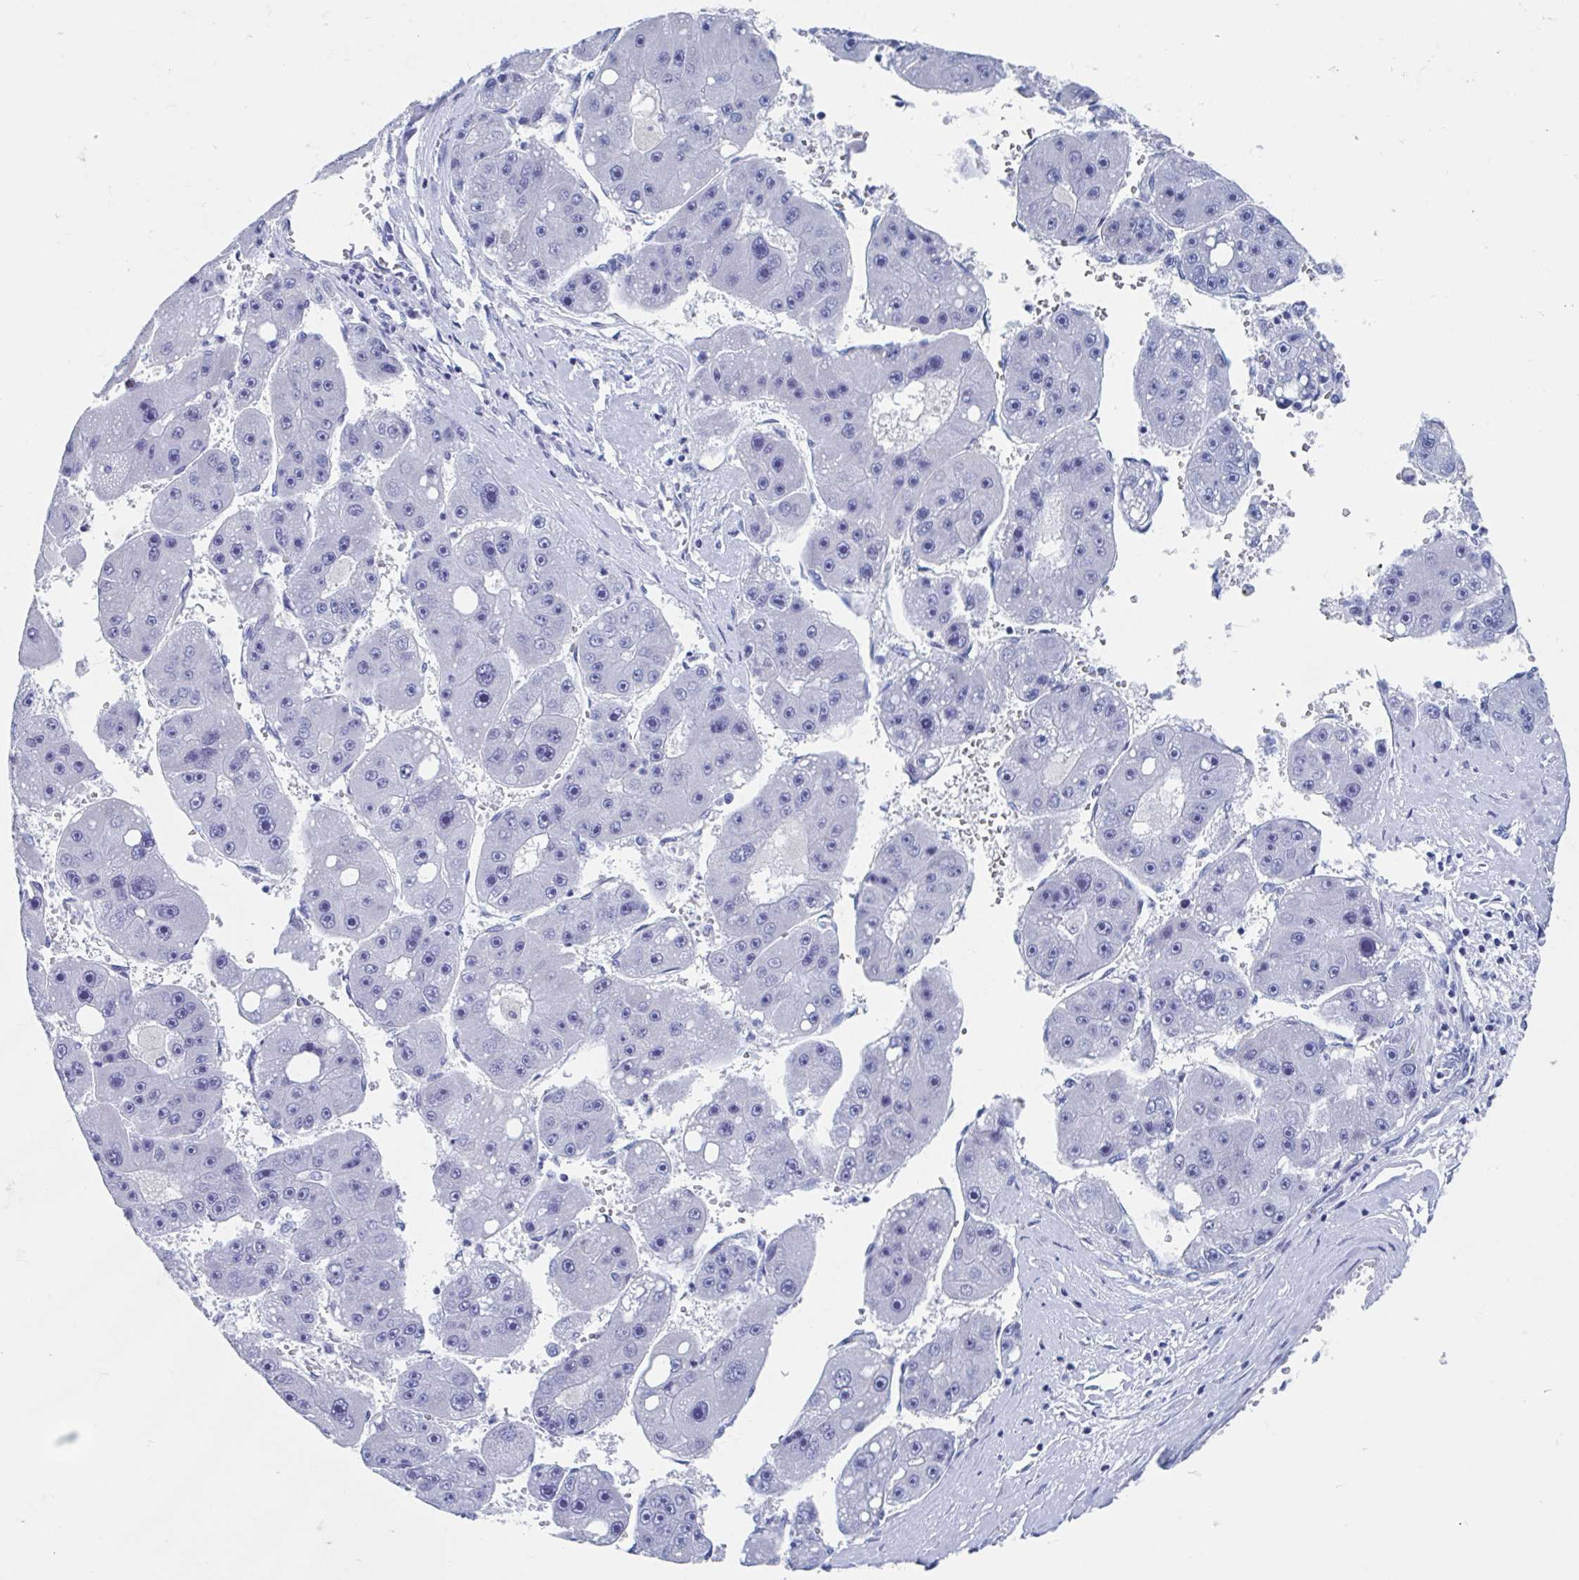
{"staining": {"intensity": "negative", "quantity": "none", "location": "none"}, "tissue": "liver cancer", "cell_type": "Tumor cells", "image_type": "cancer", "snomed": [{"axis": "morphology", "description": "Carcinoma, Hepatocellular, NOS"}, {"axis": "topography", "description": "Liver"}], "caption": "The photomicrograph demonstrates no significant expression in tumor cells of liver cancer.", "gene": "SHCBP1L", "patient": {"sex": "female", "age": 61}}